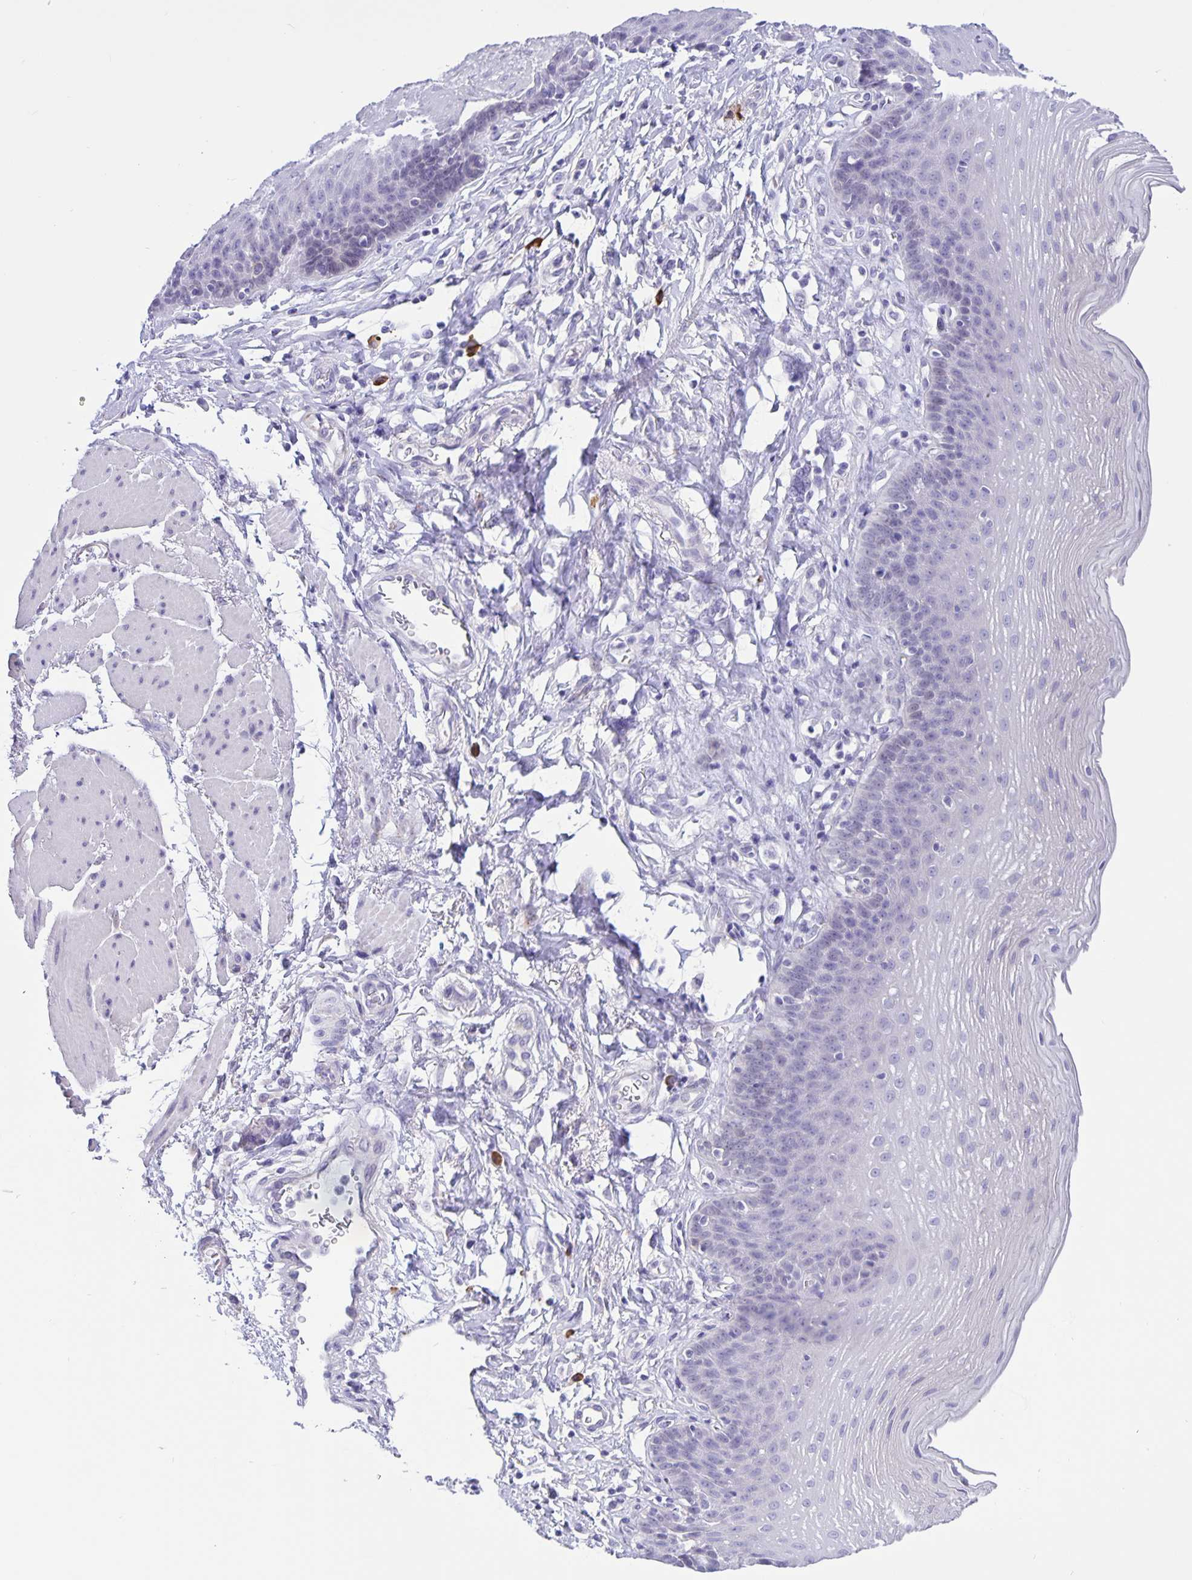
{"staining": {"intensity": "negative", "quantity": "none", "location": "none"}, "tissue": "esophagus", "cell_type": "Squamous epithelial cells", "image_type": "normal", "snomed": [{"axis": "morphology", "description": "Normal tissue, NOS"}, {"axis": "topography", "description": "Esophagus"}], "caption": "Esophagus stained for a protein using IHC reveals no staining squamous epithelial cells.", "gene": "ERMN", "patient": {"sex": "female", "age": 81}}